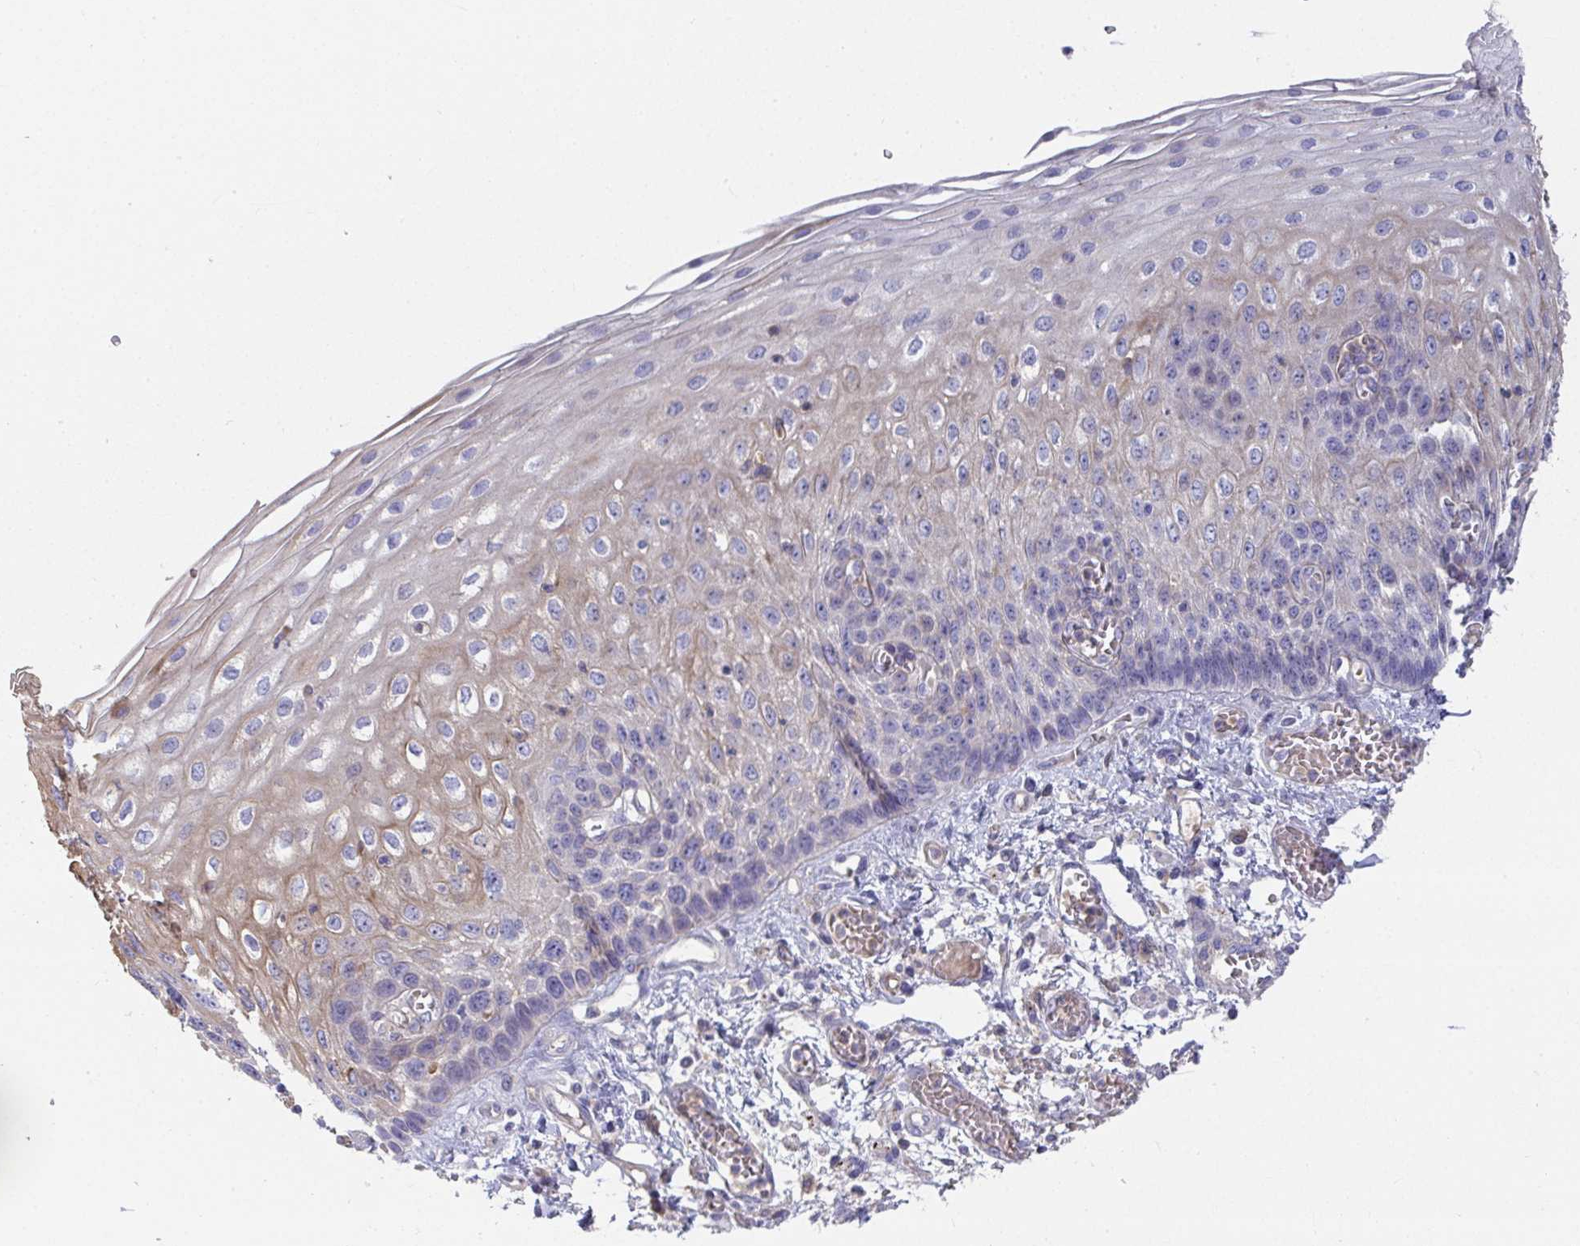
{"staining": {"intensity": "weak", "quantity": "<25%", "location": "cytoplasmic/membranous"}, "tissue": "esophagus", "cell_type": "Squamous epithelial cells", "image_type": "normal", "snomed": [{"axis": "morphology", "description": "Normal tissue, NOS"}, {"axis": "morphology", "description": "Adenocarcinoma, NOS"}, {"axis": "topography", "description": "Esophagus"}], "caption": "Human esophagus stained for a protein using immunohistochemistry reveals no positivity in squamous epithelial cells.", "gene": "ANO5", "patient": {"sex": "male", "age": 81}}